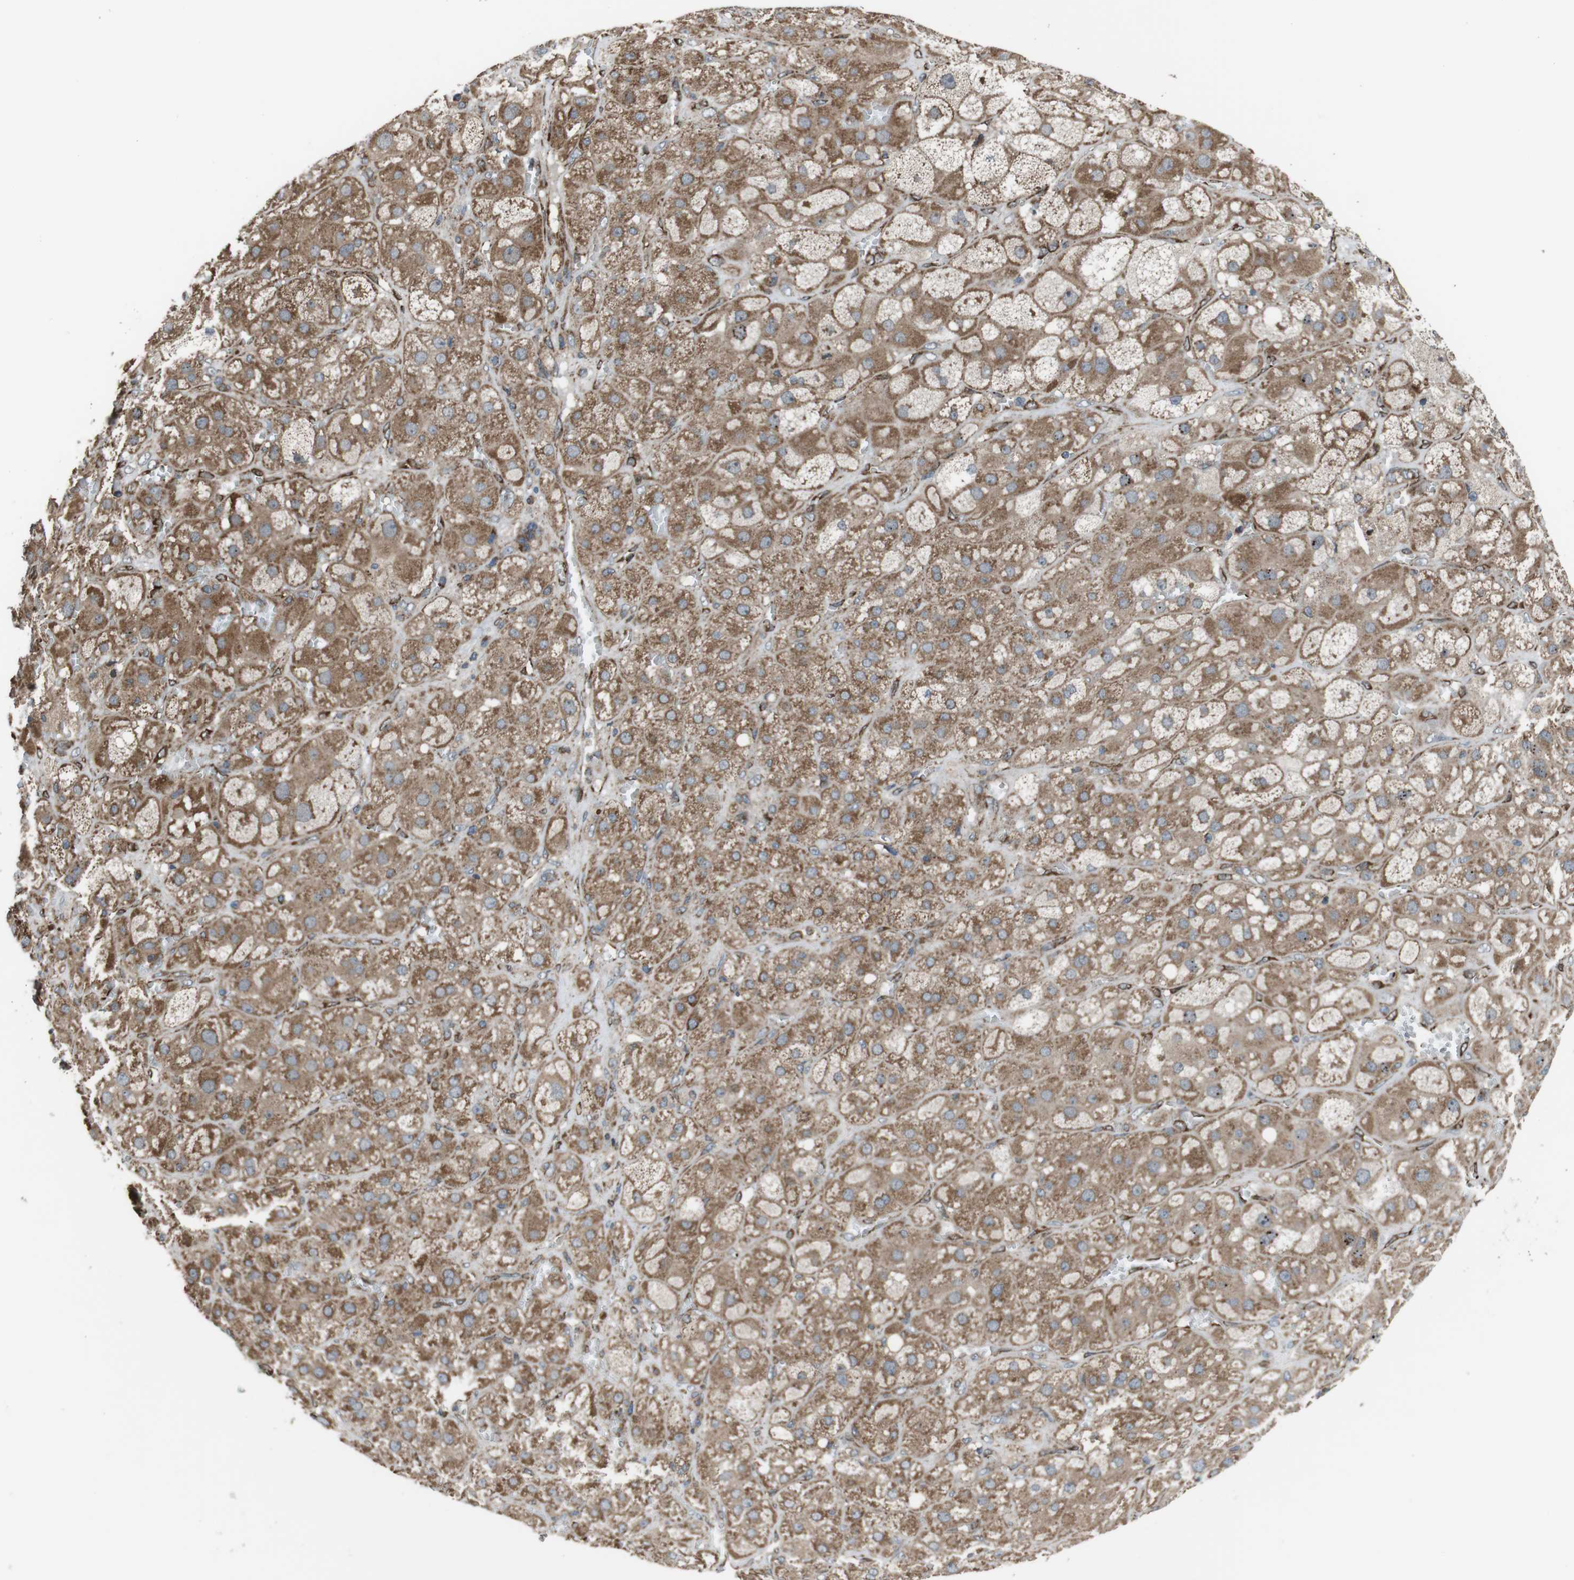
{"staining": {"intensity": "moderate", "quantity": ">75%", "location": "cytoplasmic/membranous"}, "tissue": "adrenal gland", "cell_type": "Glandular cells", "image_type": "normal", "snomed": [{"axis": "morphology", "description": "Normal tissue, NOS"}, {"axis": "topography", "description": "Adrenal gland"}], "caption": "Protein expression analysis of benign human adrenal gland reveals moderate cytoplasmic/membranous expression in approximately >75% of glandular cells. (DAB (3,3'-diaminobenzidine) = brown stain, brightfield microscopy at high magnification).", "gene": "GIMAP8", "patient": {"sex": "female", "age": 47}}